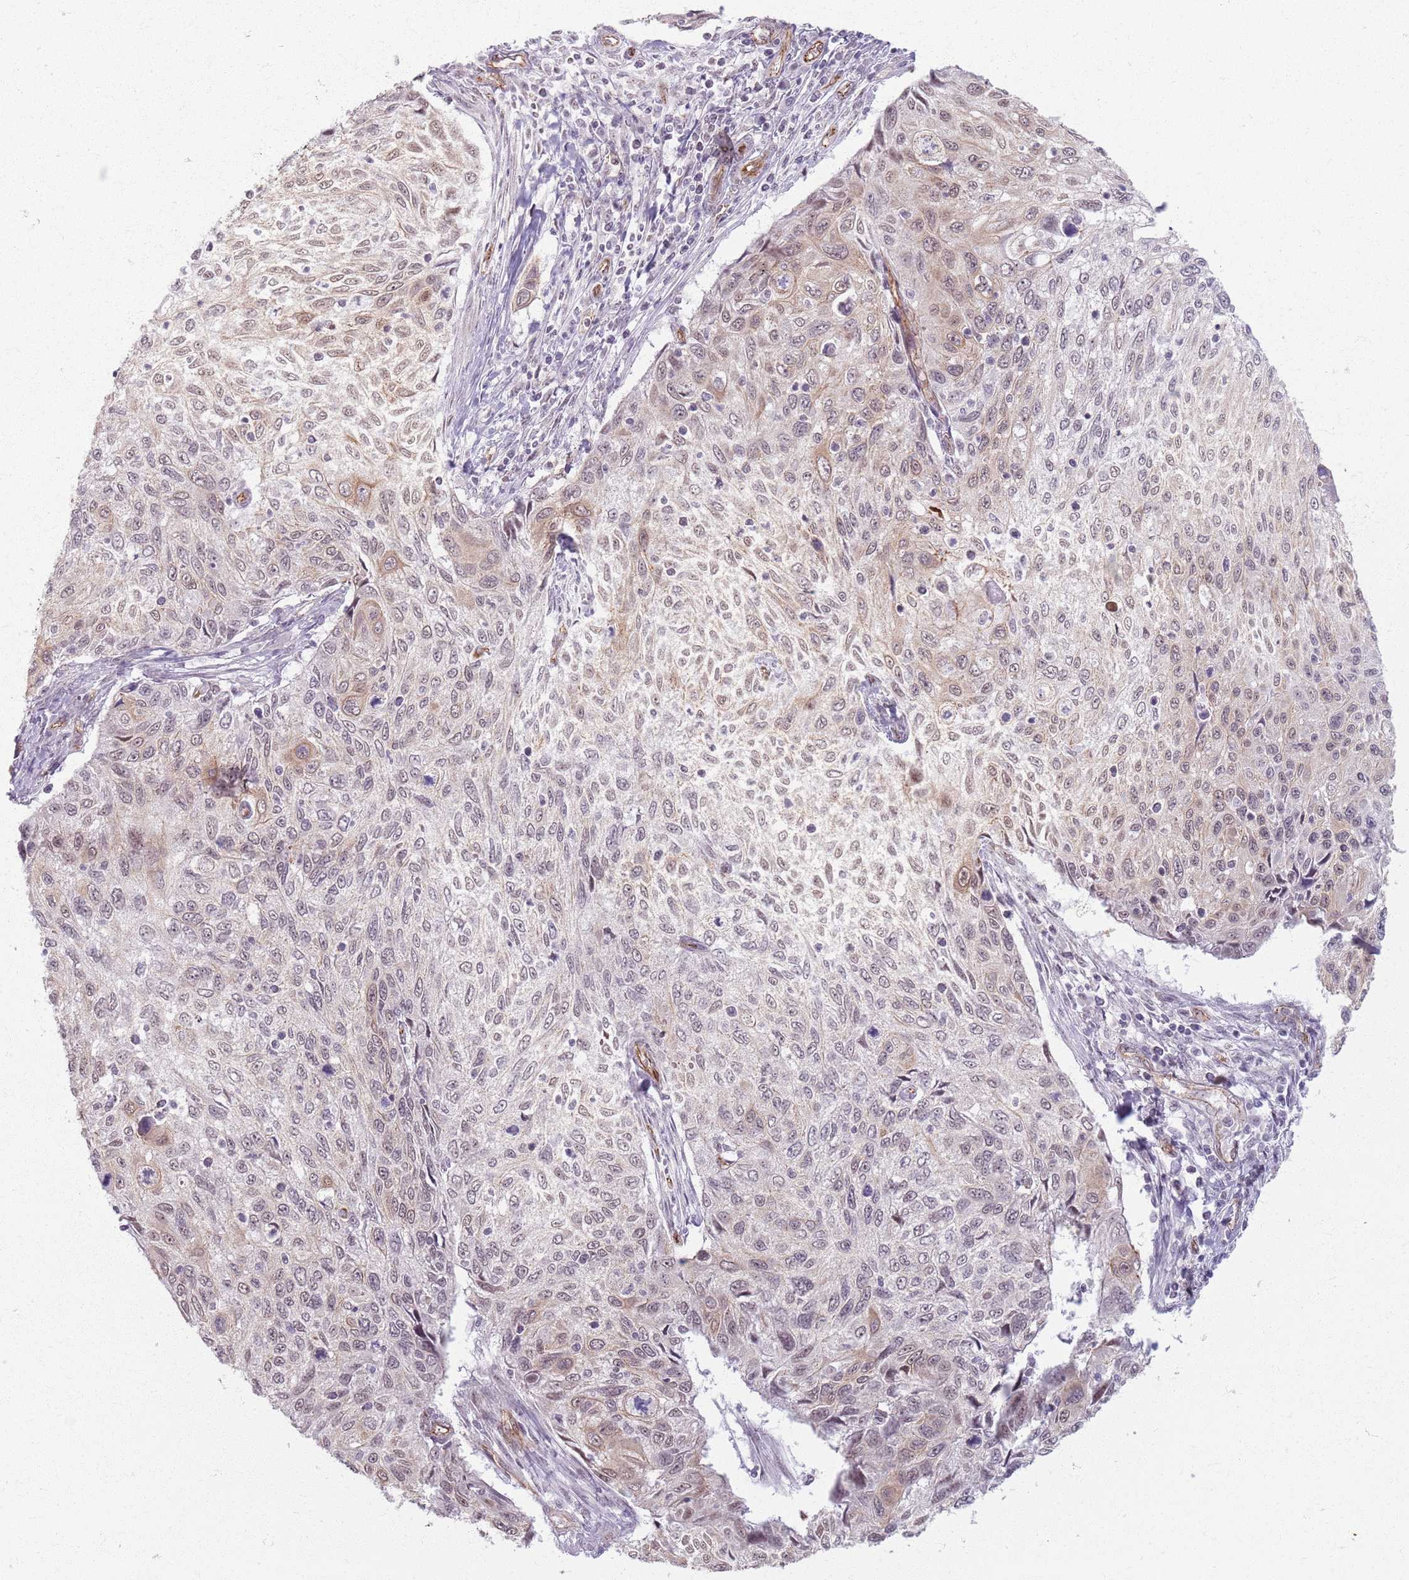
{"staining": {"intensity": "weak", "quantity": "25%-75%", "location": "cytoplasmic/membranous"}, "tissue": "cervical cancer", "cell_type": "Tumor cells", "image_type": "cancer", "snomed": [{"axis": "morphology", "description": "Squamous cell carcinoma, NOS"}, {"axis": "topography", "description": "Cervix"}], "caption": "Cervical cancer (squamous cell carcinoma) stained for a protein displays weak cytoplasmic/membranous positivity in tumor cells. The protein is stained brown, and the nuclei are stained in blue (DAB IHC with brightfield microscopy, high magnification).", "gene": "KCNA5", "patient": {"sex": "female", "age": 70}}